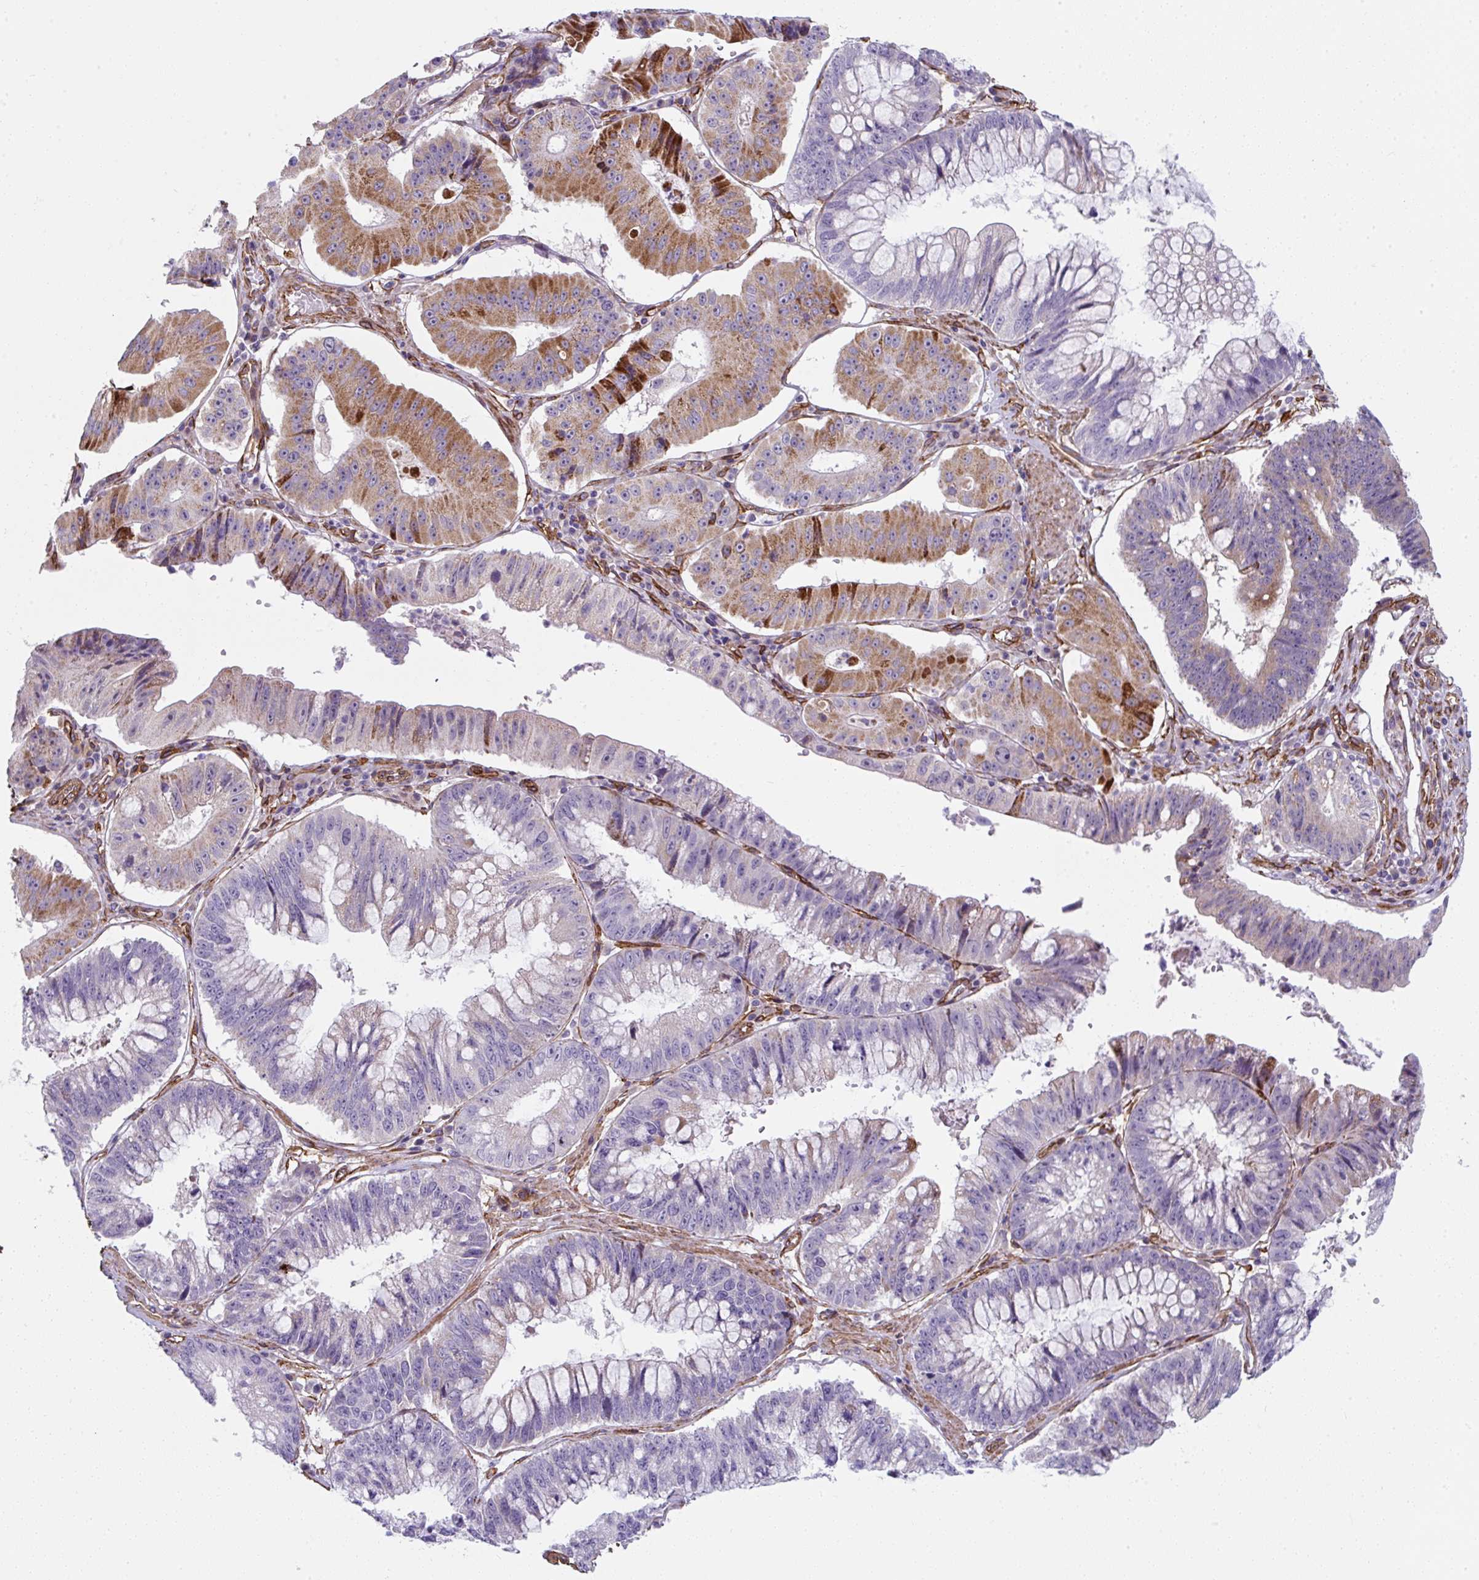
{"staining": {"intensity": "moderate", "quantity": "<25%", "location": "cytoplasmic/membranous"}, "tissue": "stomach cancer", "cell_type": "Tumor cells", "image_type": "cancer", "snomed": [{"axis": "morphology", "description": "Adenocarcinoma, NOS"}, {"axis": "topography", "description": "Stomach"}], "caption": "Protein expression by immunohistochemistry displays moderate cytoplasmic/membranous staining in about <25% of tumor cells in adenocarcinoma (stomach).", "gene": "ANKUB1", "patient": {"sex": "male", "age": 59}}